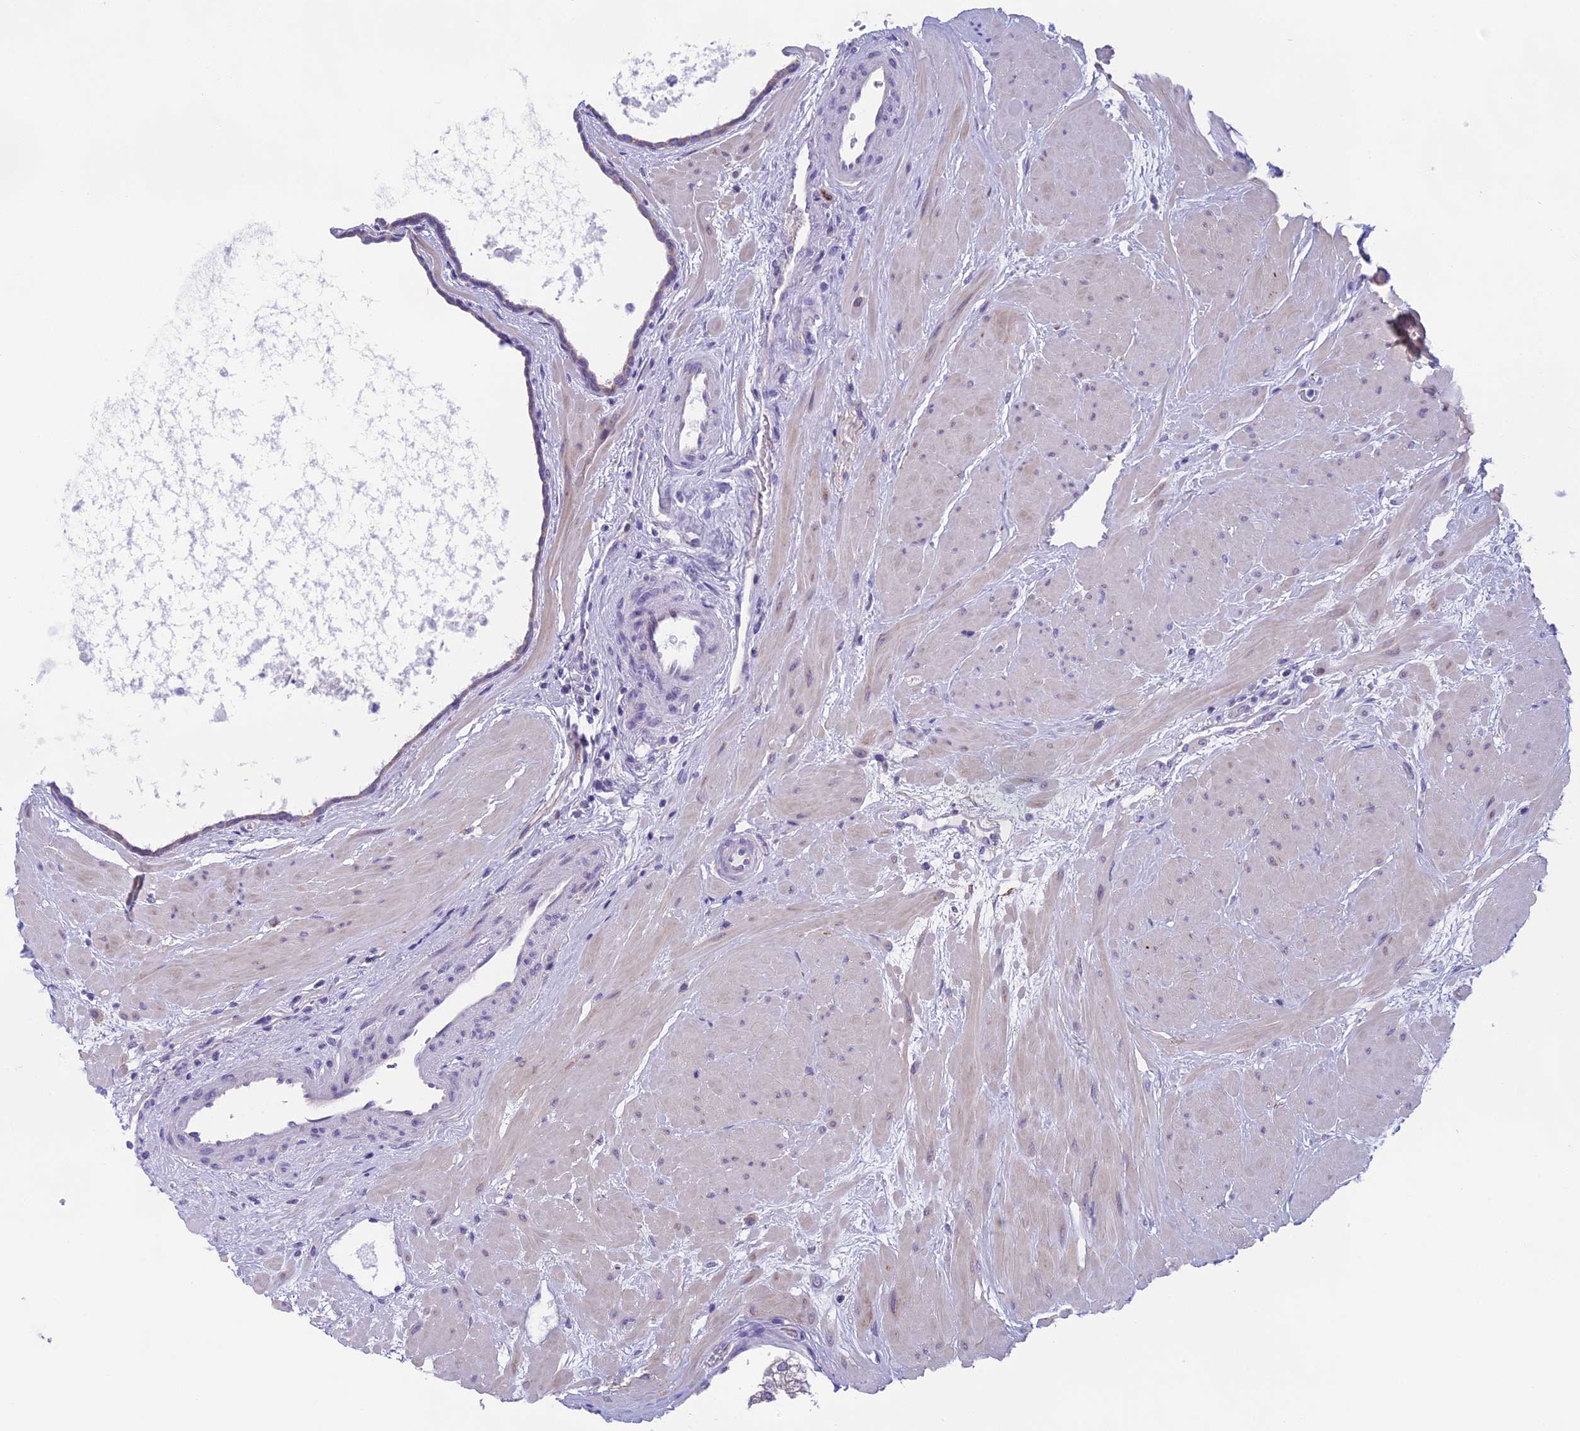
{"staining": {"intensity": "weak", "quantity": "<25%", "location": "cytoplasmic/membranous"}, "tissue": "prostate", "cell_type": "Glandular cells", "image_type": "normal", "snomed": [{"axis": "morphology", "description": "Normal tissue, NOS"}, {"axis": "topography", "description": "Prostate"}], "caption": "IHC micrograph of benign human prostate stained for a protein (brown), which demonstrates no positivity in glandular cells.", "gene": "ARHGEF37", "patient": {"sex": "male", "age": 48}}